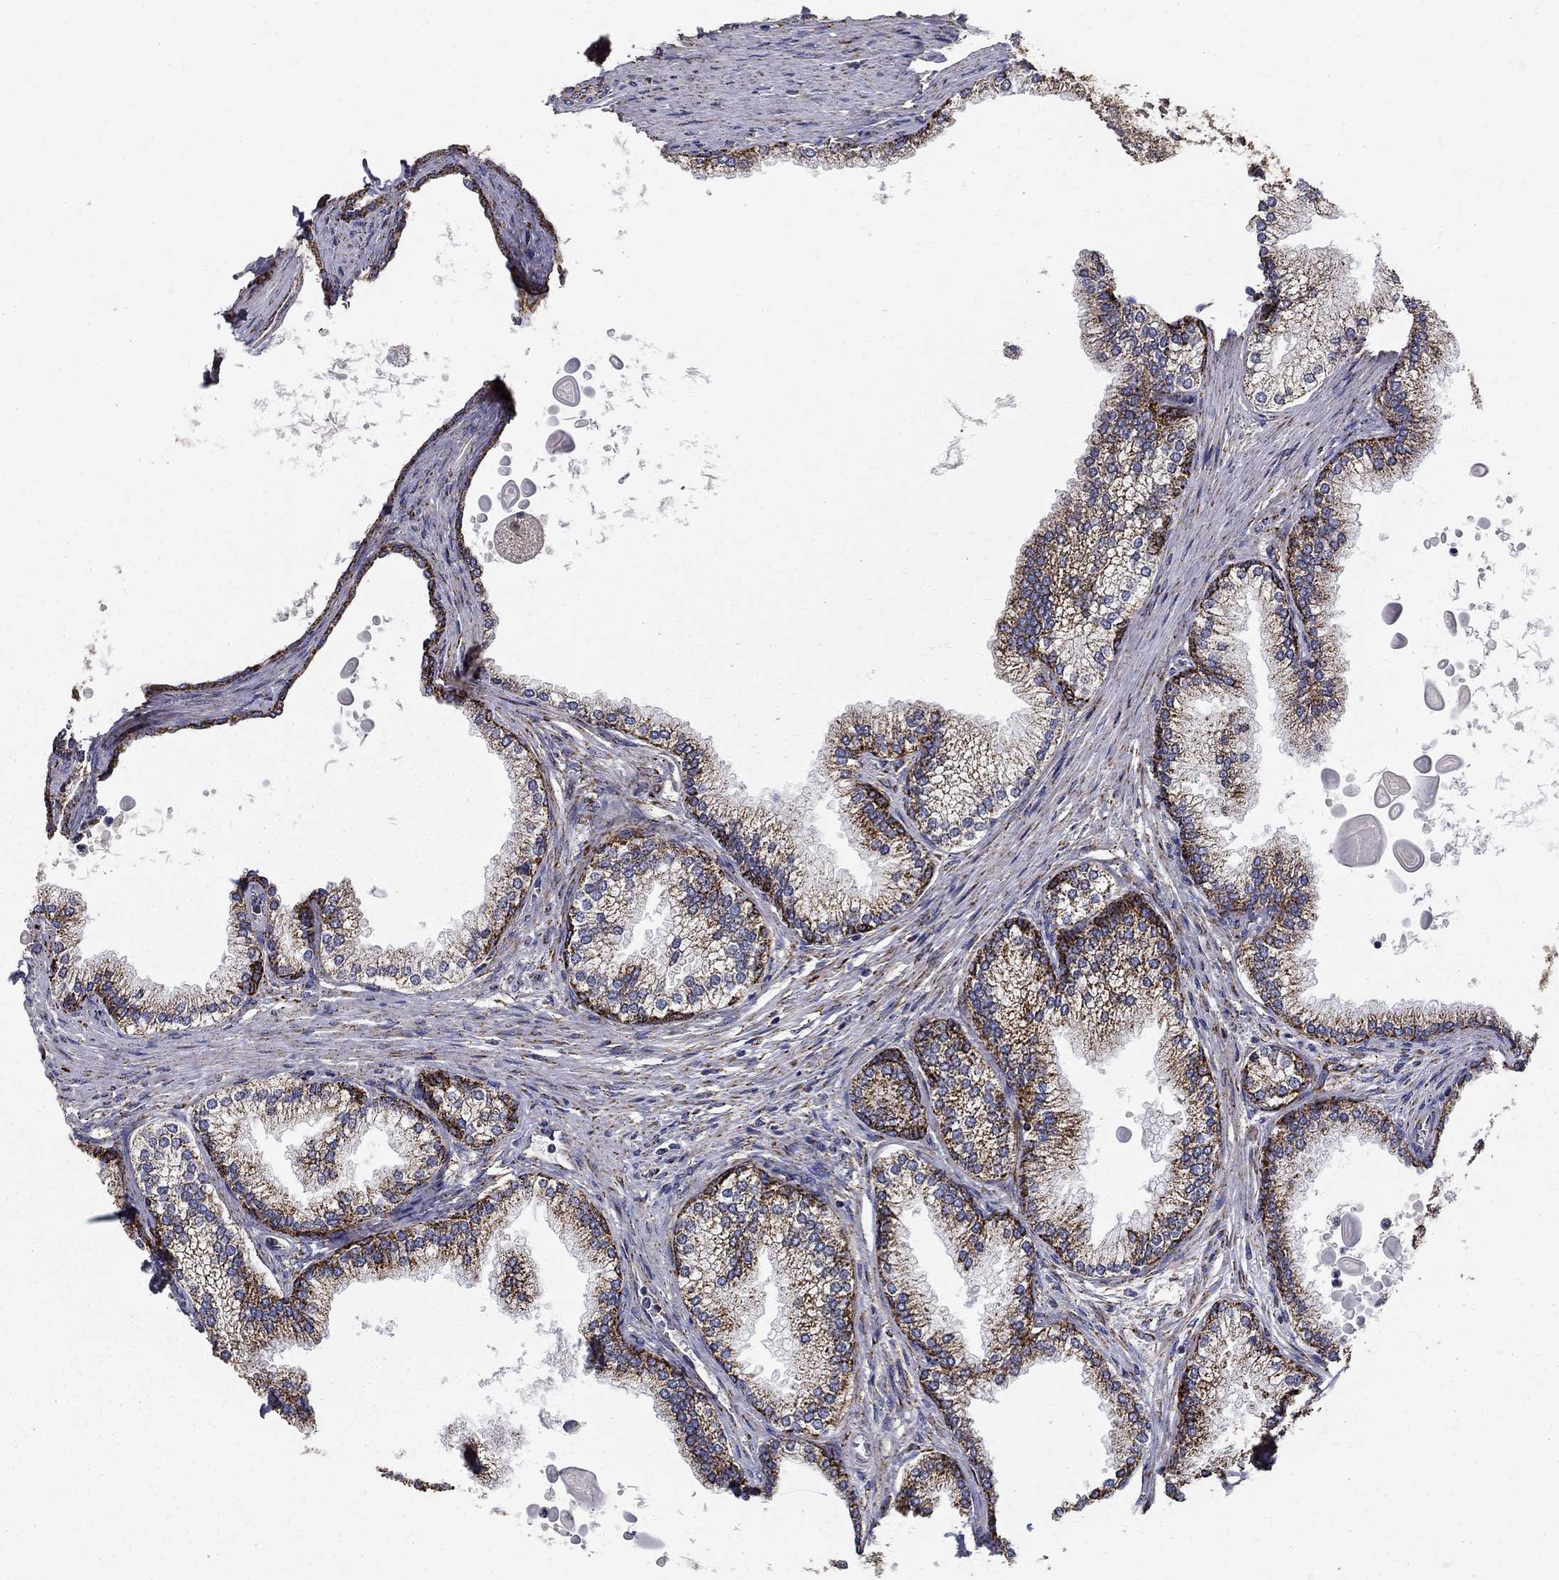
{"staining": {"intensity": "strong", "quantity": "25%-75%", "location": "cytoplasmic/membranous"}, "tissue": "prostate", "cell_type": "Glandular cells", "image_type": "normal", "snomed": [{"axis": "morphology", "description": "Normal tissue, NOS"}, {"axis": "topography", "description": "Prostate"}], "caption": "A photomicrograph of human prostate stained for a protein displays strong cytoplasmic/membranous brown staining in glandular cells.", "gene": "GCSH", "patient": {"sex": "male", "age": 72}}